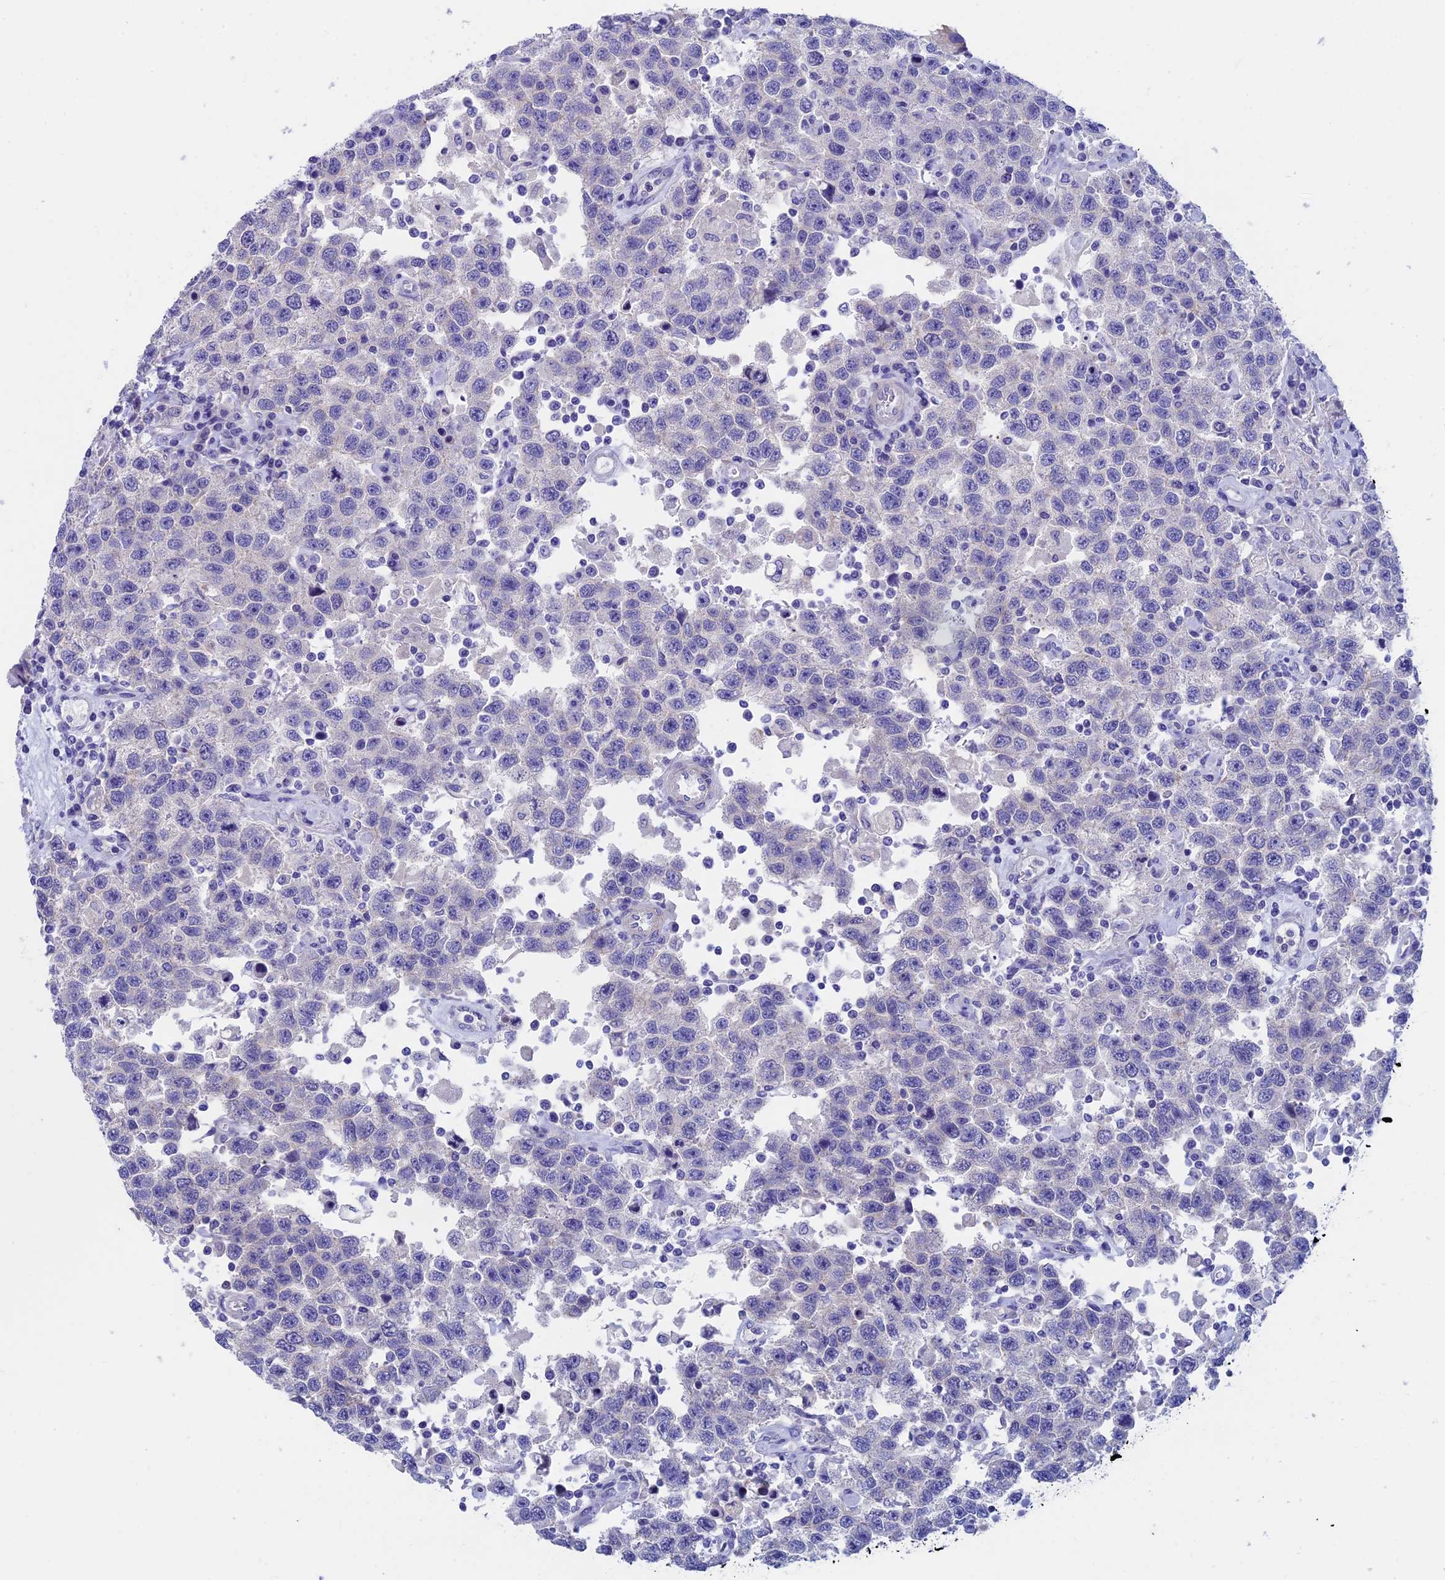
{"staining": {"intensity": "negative", "quantity": "none", "location": "none"}, "tissue": "testis cancer", "cell_type": "Tumor cells", "image_type": "cancer", "snomed": [{"axis": "morphology", "description": "Seminoma, NOS"}, {"axis": "topography", "description": "Testis"}], "caption": "This is an IHC histopathology image of human testis seminoma. There is no positivity in tumor cells.", "gene": "ADH7", "patient": {"sex": "male", "age": 41}}